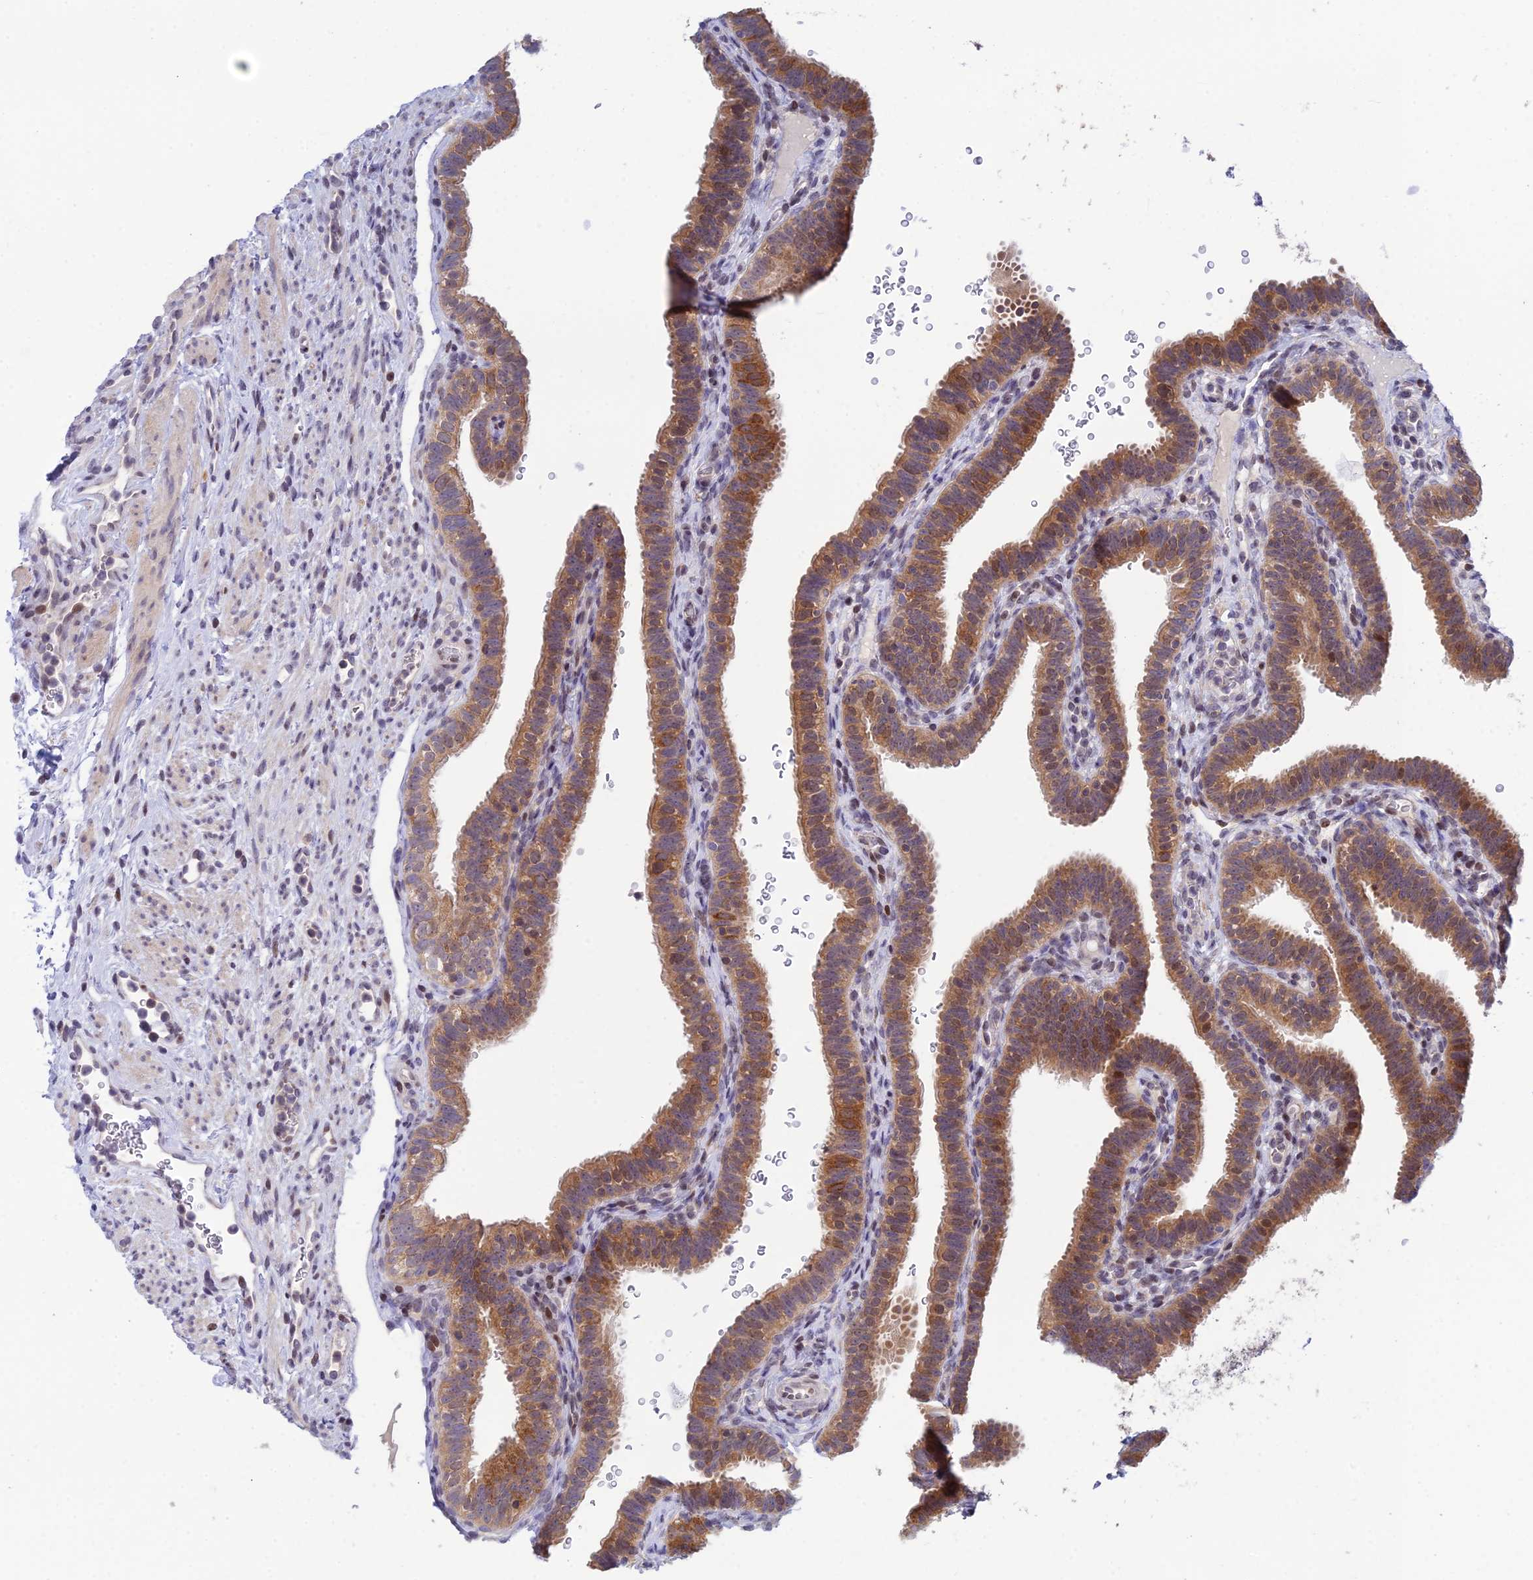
{"staining": {"intensity": "moderate", "quantity": ">75%", "location": "cytoplasmic/membranous"}, "tissue": "fallopian tube", "cell_type": "Glandular cells", "image_type": "normal", "snomed": [{"axis": "morphology", "description": "Normal tissue, NOS"}, {"axis": "topography", "description": "Fallopian tube"}], "caption": "Glandular cells show medium levels of moderate cytoplasmic/membranous positivity in approximately >75% of cells in unremarkable human fallopian tube. The staining was performed using DAB (3,3'-diaminobenzidine), with brown indicating positive protein expression. Nuclei are stained blue with hematoxylin.", "gene": "ELOA2", "patient": {"sex": "female", "age": 41}}